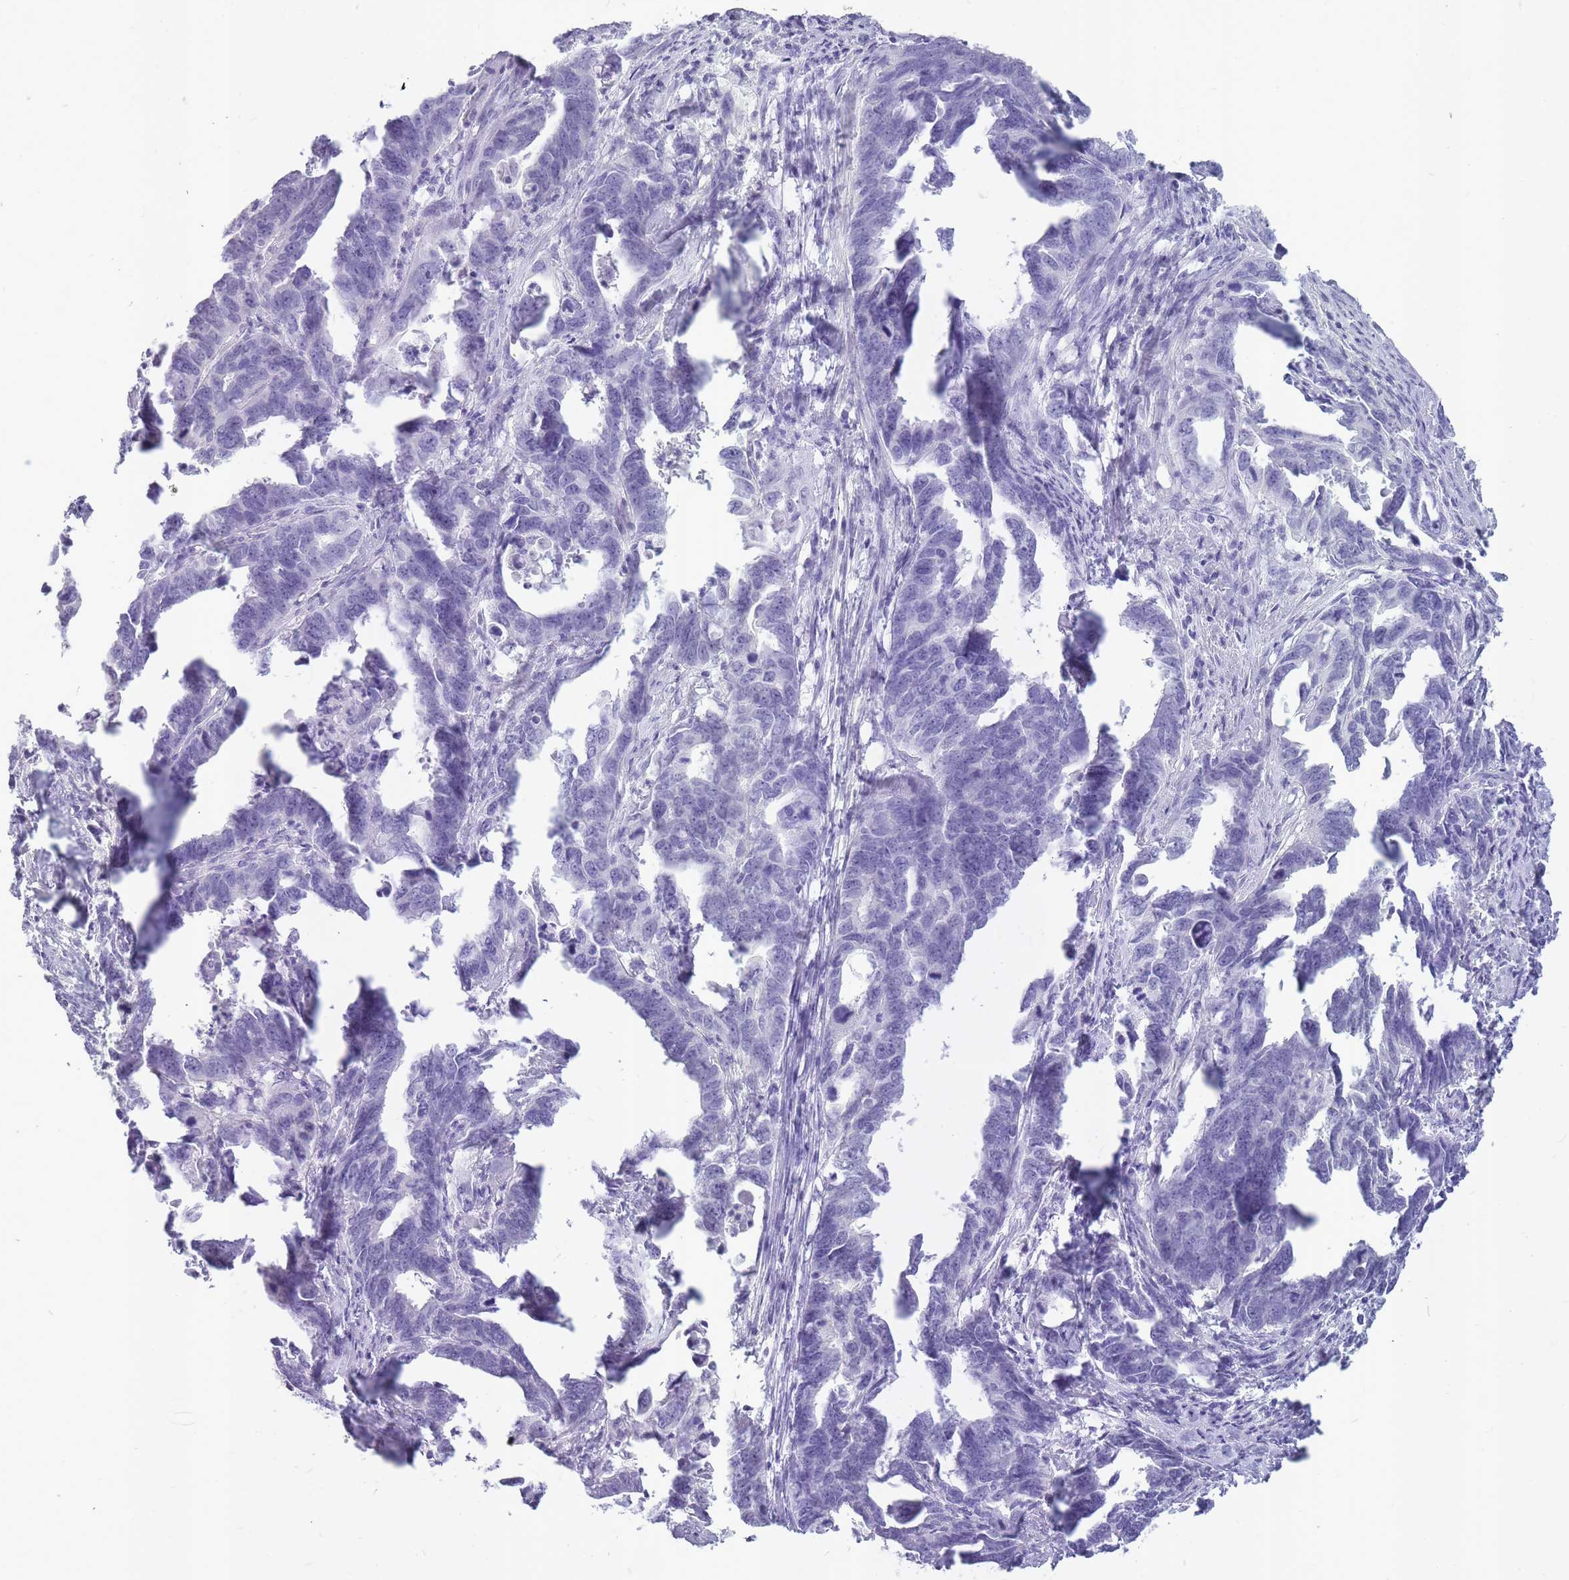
{"staining": {"intensity": "negative", "quantity": "none", "location": "none"}, "tissue": "endometrial cancer", "cell_type": "Tumor cells", "image_type": "cancer", "snomed": [{"axis": "morphology", "description": "Adenocarcinoma, NOS"}, {"axis": "topography", "description": "Endometrium"}], "caption": "Immunohistochemistry (IHC) photomicrograph of neoplastic tissue: endometrial cancer (adenocarcinoma) stained with DAB demonstrates no significant protein expression in tumor cells.", "gene": "INS", "patient": {"sex": "female", "age": 65}}